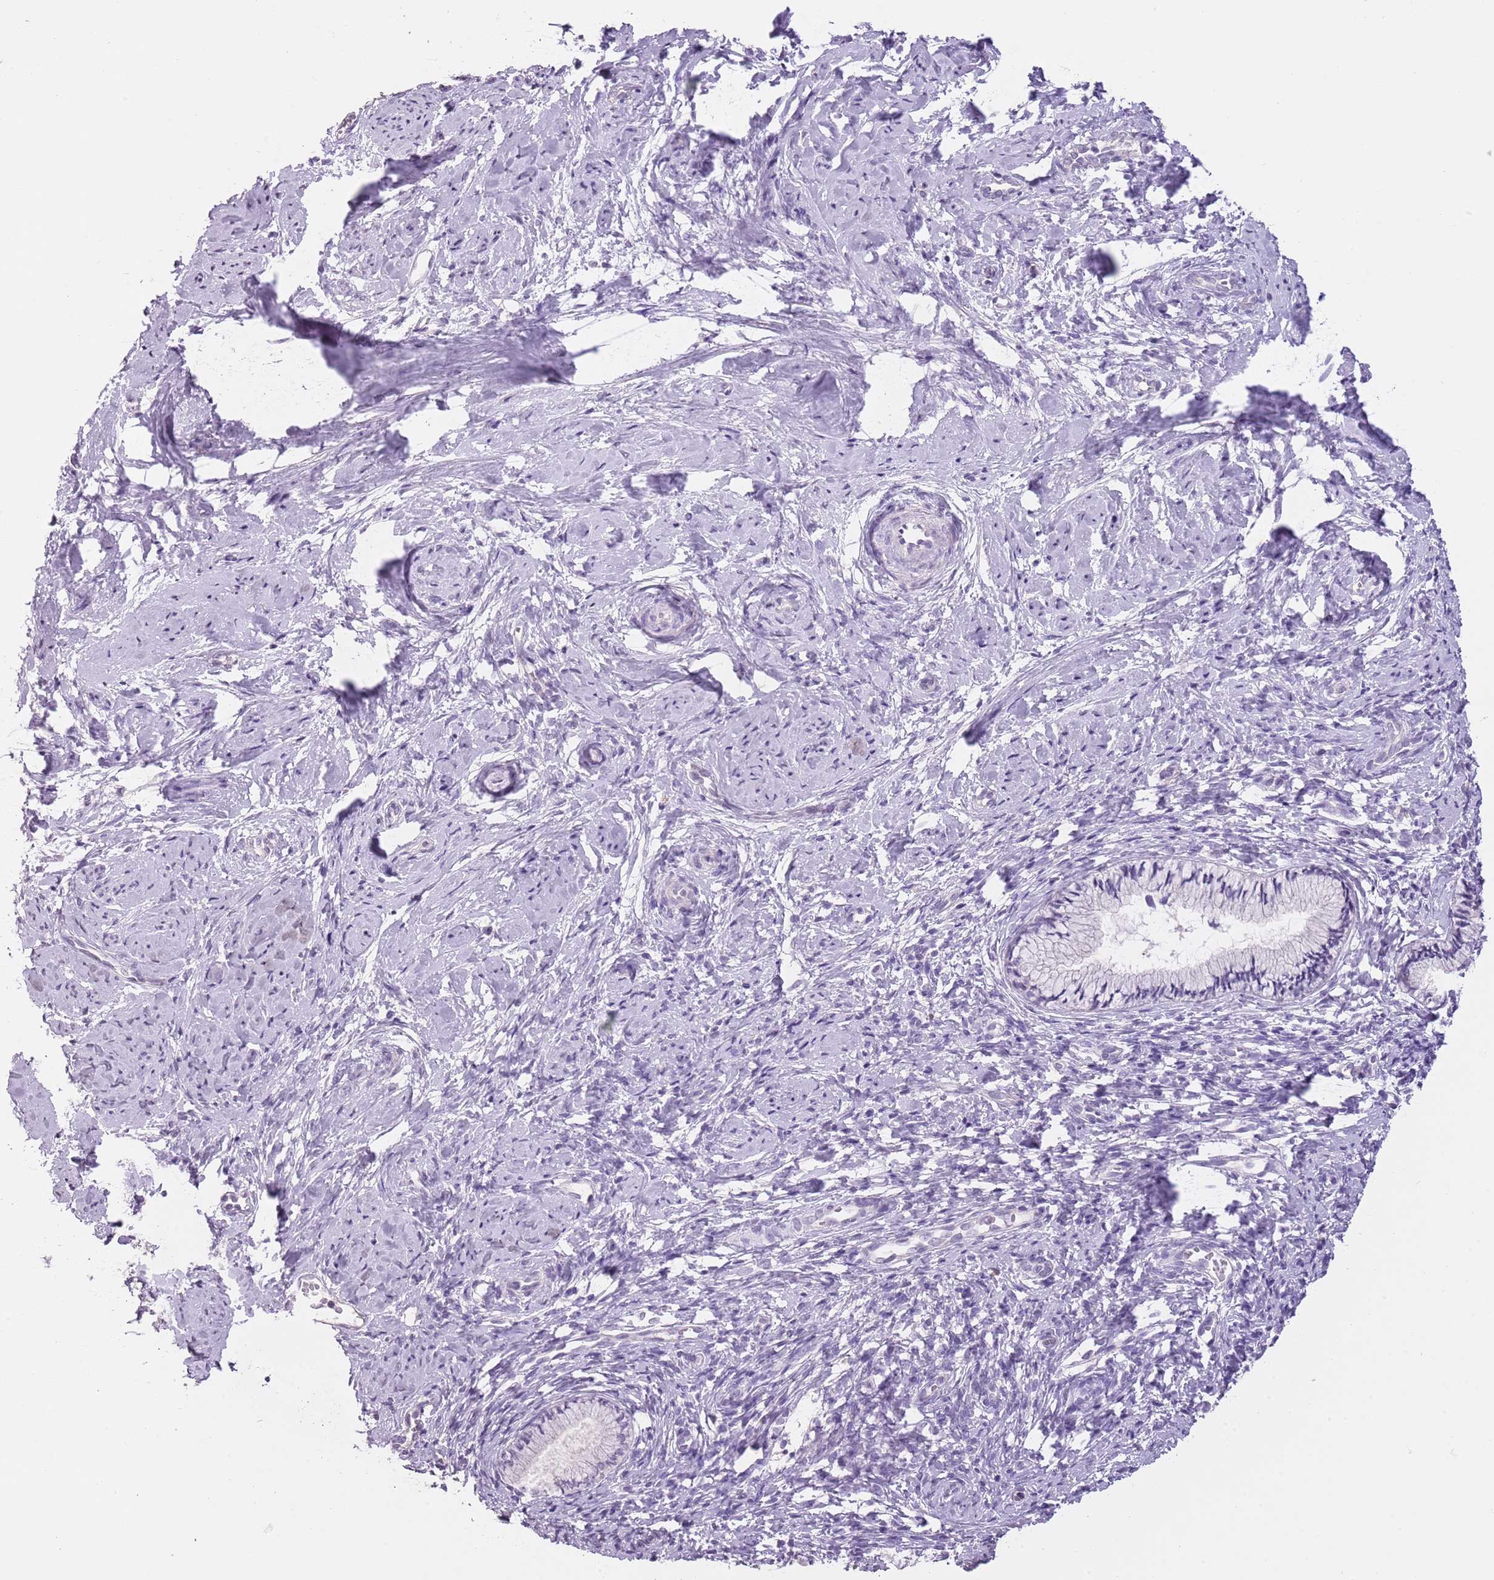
{"staining": {"intensity": "negative", "quantity": "none", "location": "none"}, "tissue": "cervix", "cell_type": "Glandular cells", "image_type": "normal", "snomed": [{"axis": "morphology", "description": "Normal tissue, NOS"}, {"axis": "topography", "description": "Cervix"}], "caption": "Glandular cells are negative for protein expression in unremarkable human cervix. (Stains: DAB immunohistochemistry (IHC) with hematoxylin counter stain, Microscopy: brightfield microscopy at high magnification).", "gene": "SLC35E3", "patient": {"sex": "female", "age": 57}}